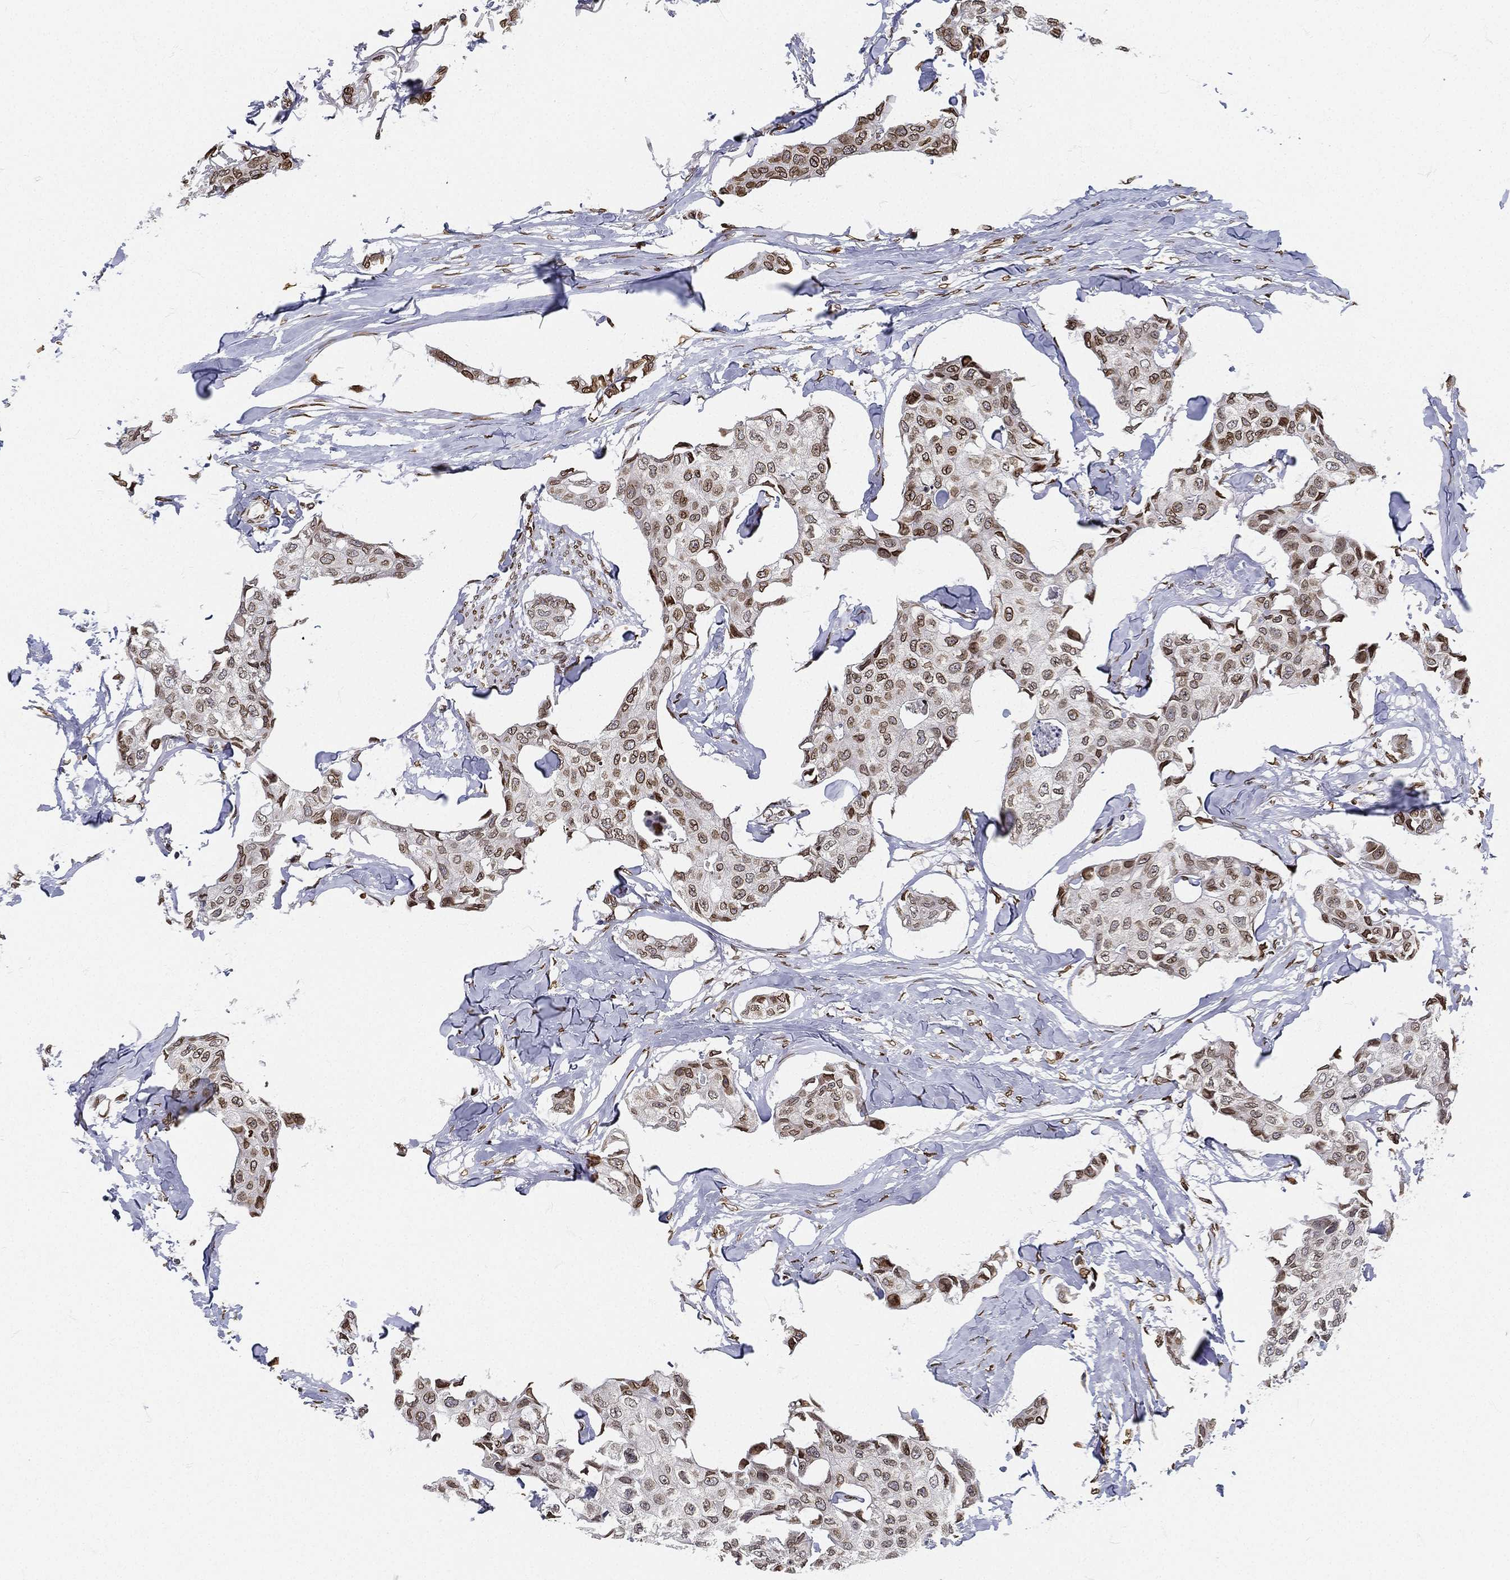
{"staining": {"intensity": "moderate", "quantity": ">75%", "location": "cytoplasmic/membranous,nuclear"}, "tissue": "breast cancer", "cell_type": "Tumor cells", "image_type": "cancer", "snomed": [{"axis": "morphology", "description": "Duct carcinoma"}, {"axis": "topography", "description": "Breast"}], "caption": "Immunohistochemical staining of human infiltrating ductal carcinoma (breast) shows medium levels of moderate cytoplasmic/membranous and nuclear protein positivity in about >75% of tumor cells.", "gene": "PALB2", "patient": {"sex": "female", "age": 80}}